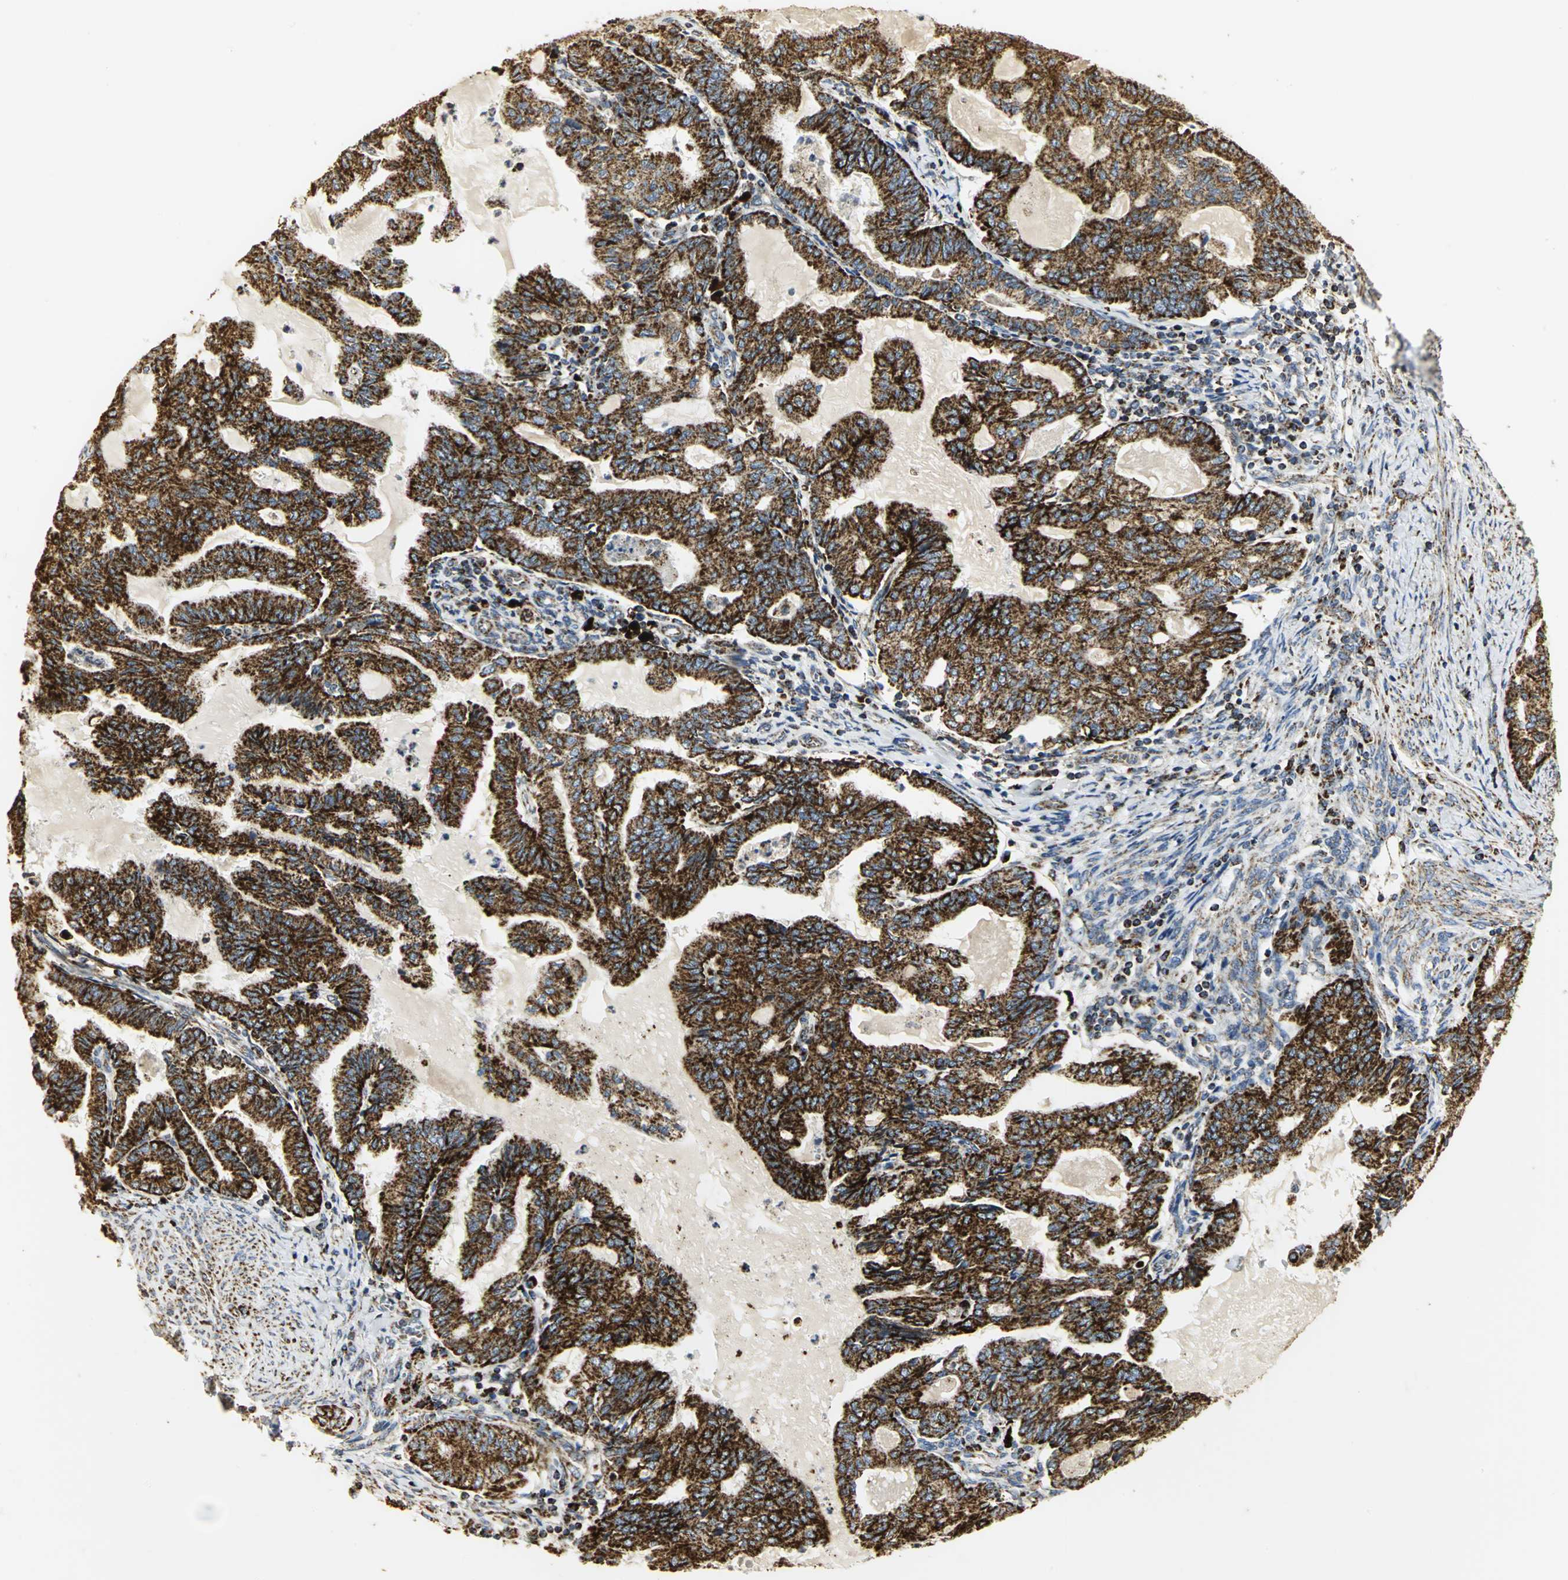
{"staining": {"intensity": "strong", "quantity": ">75%", "location": "cytoplasmic/membranous"}, "tissue": "endometrial cancer", "cell_type": "Tumor cells", "image_type": "cancer", "snomed": [{"axis": "morphology", "description": "Adenocarcinoma, NOS"}, {"axis": "topography", "description": "Endometrium"}], "caption": "Endometrial cancer (adenocarcinoma) stained for a protein (brown) shows strong cytoplasmic/membranous positive positivity in about >75% of tumor cells.", "gene": "VDAC1", "patient": {"sex": "female", "age": 86}}